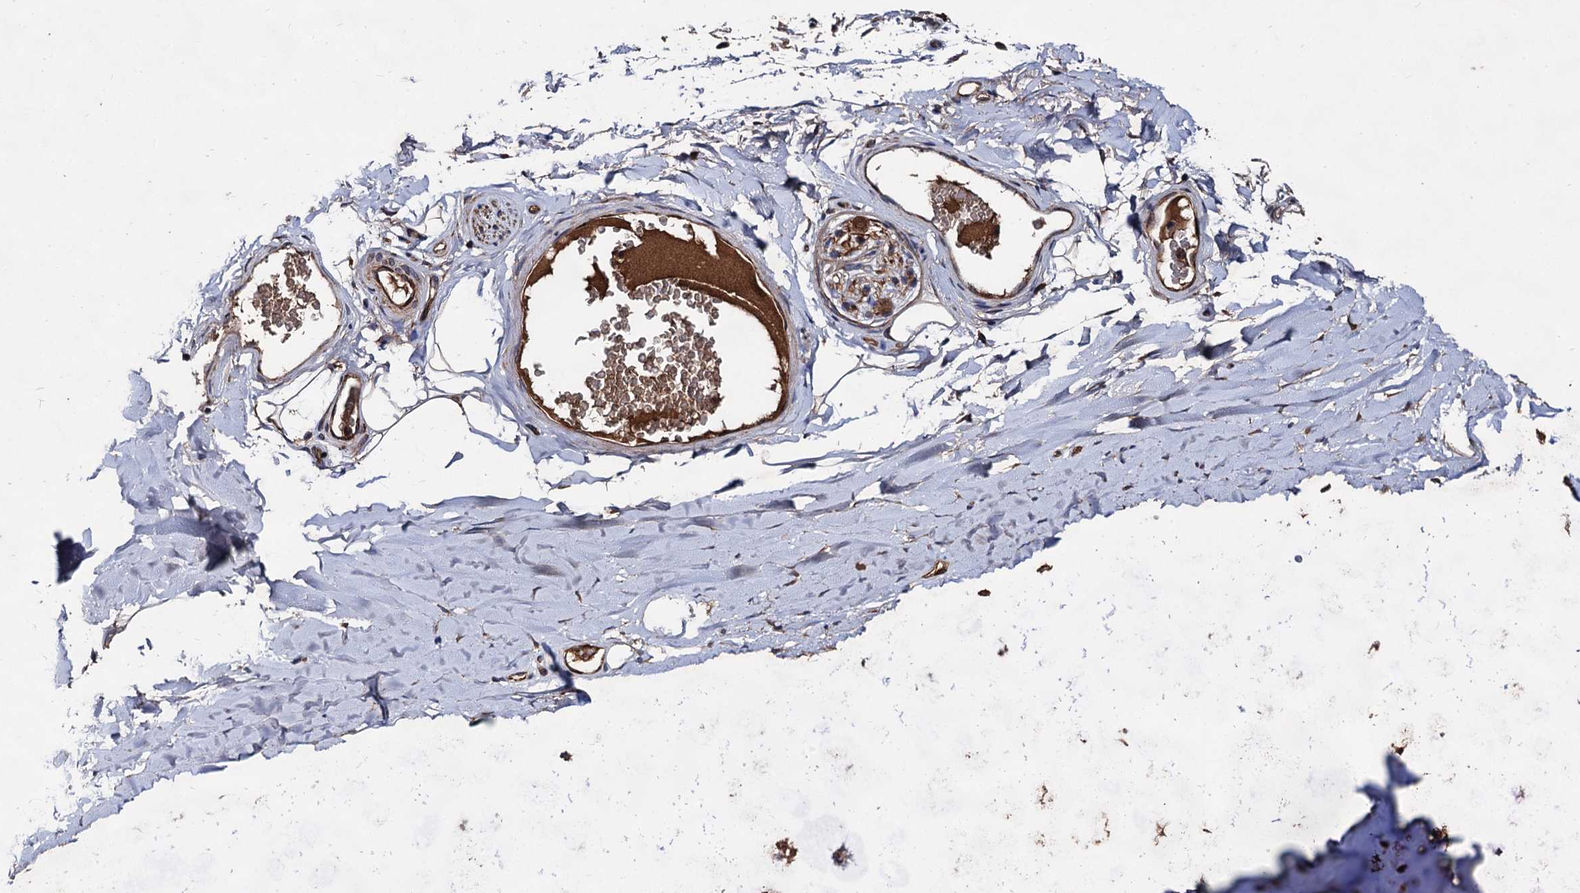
{"staining": {"intensity": "moderate", "quantity": ">75%", "location": "cytoplasmic/membranous"}, "tissue": "bronchus", "cell_type": "Respiratory epithelial cells", "image_type": "normal", "snomed": [{"axis": "morphology", "description": "Normal tissue, NOS"}, {"axis": "topography", "description": "Cartilage tissue"}, {"axis": "topography", "description": "Bronchus"}], "caption": "This histopathology image reveals immunohistochemistry staining of unremarkable bronchus, with medium moderate cytoplasmic/membranous positivity in approximately >75% of respiratory epithelial cells.", "gene": "TEX9", "patient": {"sex": "female", "age": 36}}